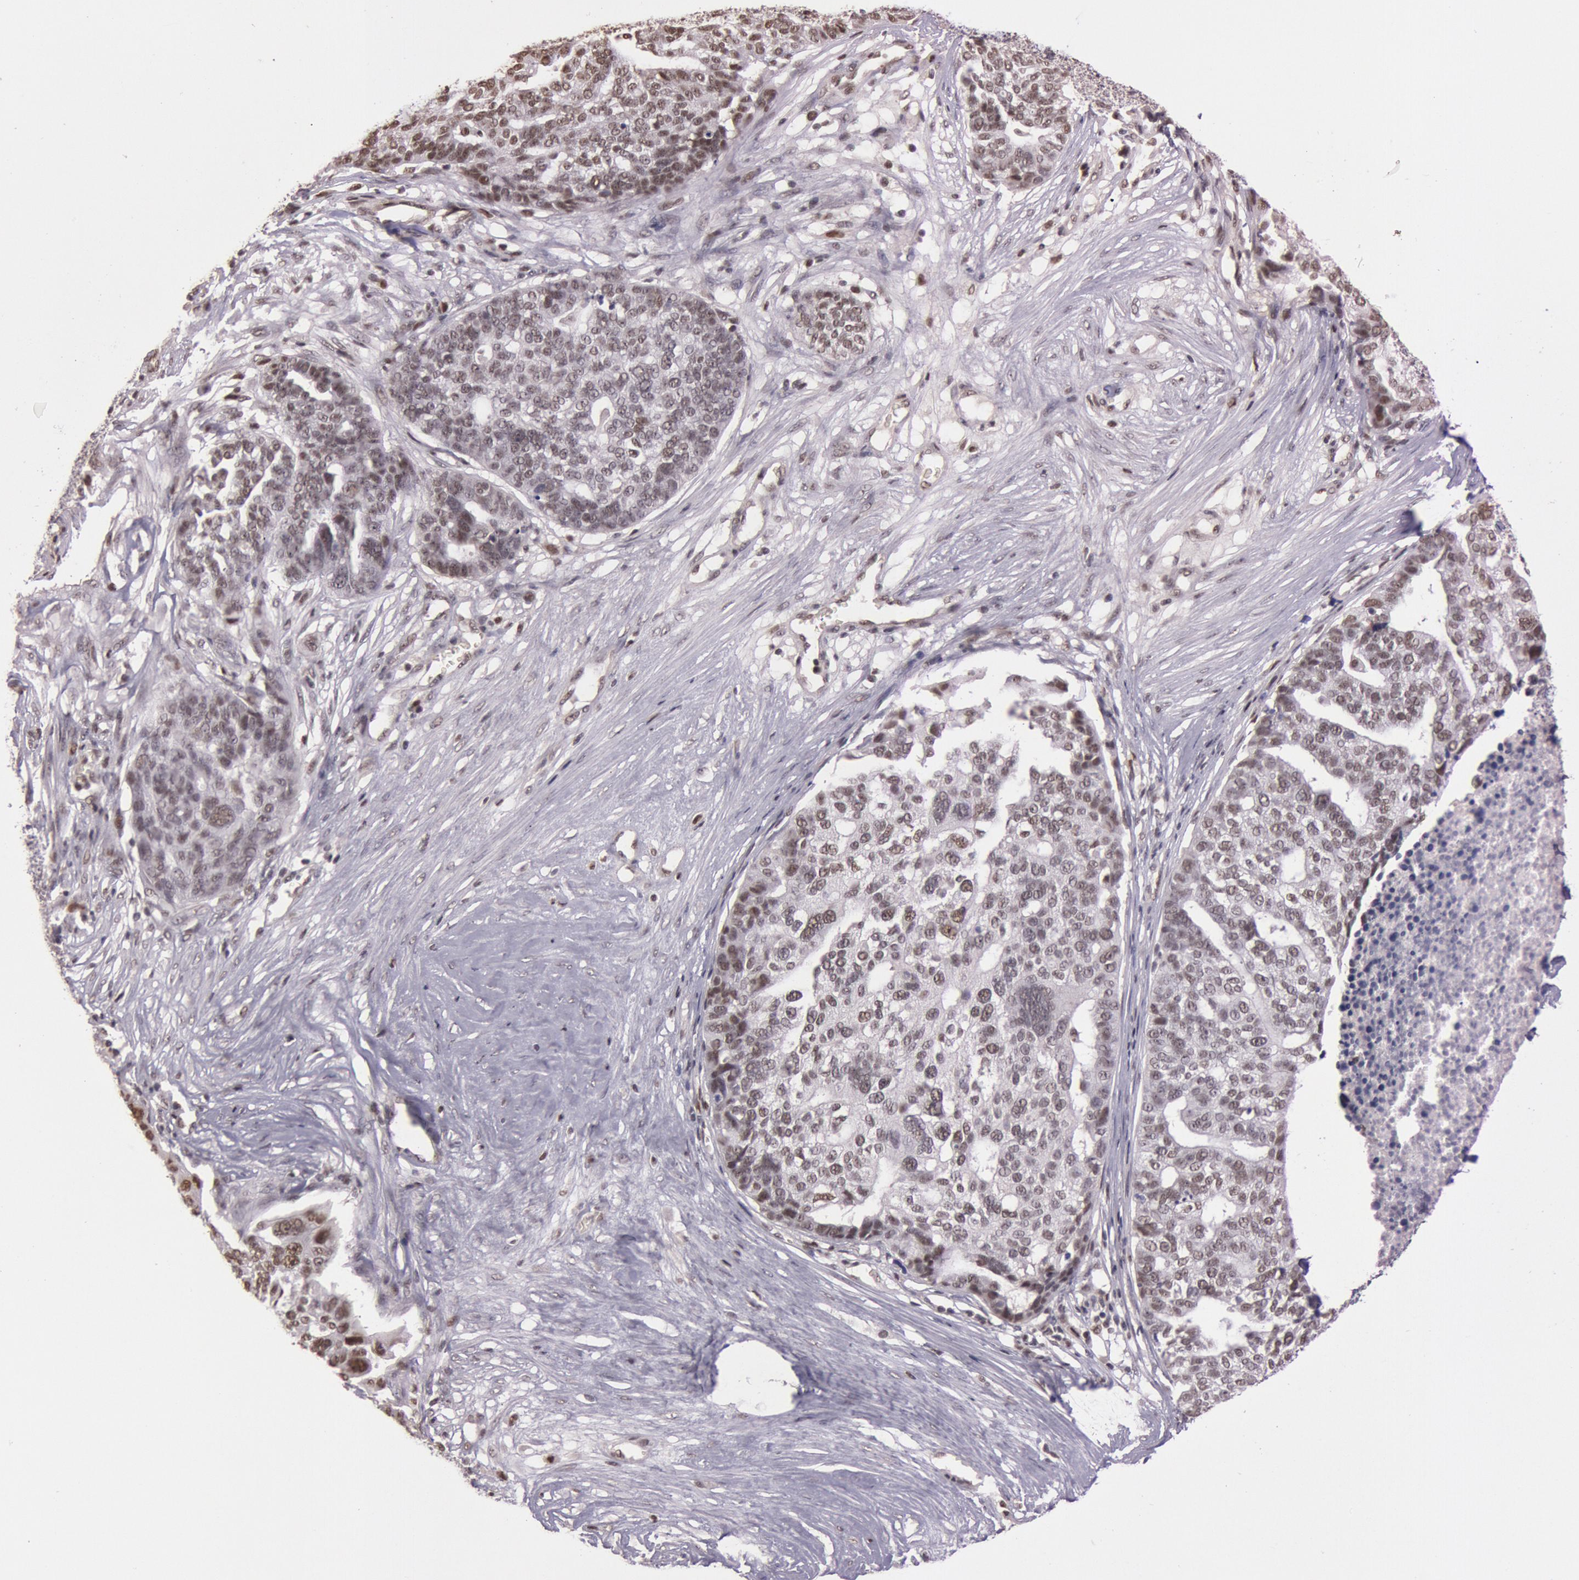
{"staining": {"intensity": "weak", "quantity": "25%-75%", "location": "nuclear"}, "tissue": "ovarian cancer", "cell_type": "Tumor cells", "image_type": "cancer", "snomed": [{"axis": "morphology", "description": "Cystadenocarcinoma, serous, NOS"}, {"axis": "topography", "description": "Ovary"}], "caption": "Tumor cells display low levels of weak nuclear staining in about 25%-75% of cells in ovarian serous cystadenocarcinoma.", "gene": "TASL", "patient": {"sex": "female", "age": 59}}